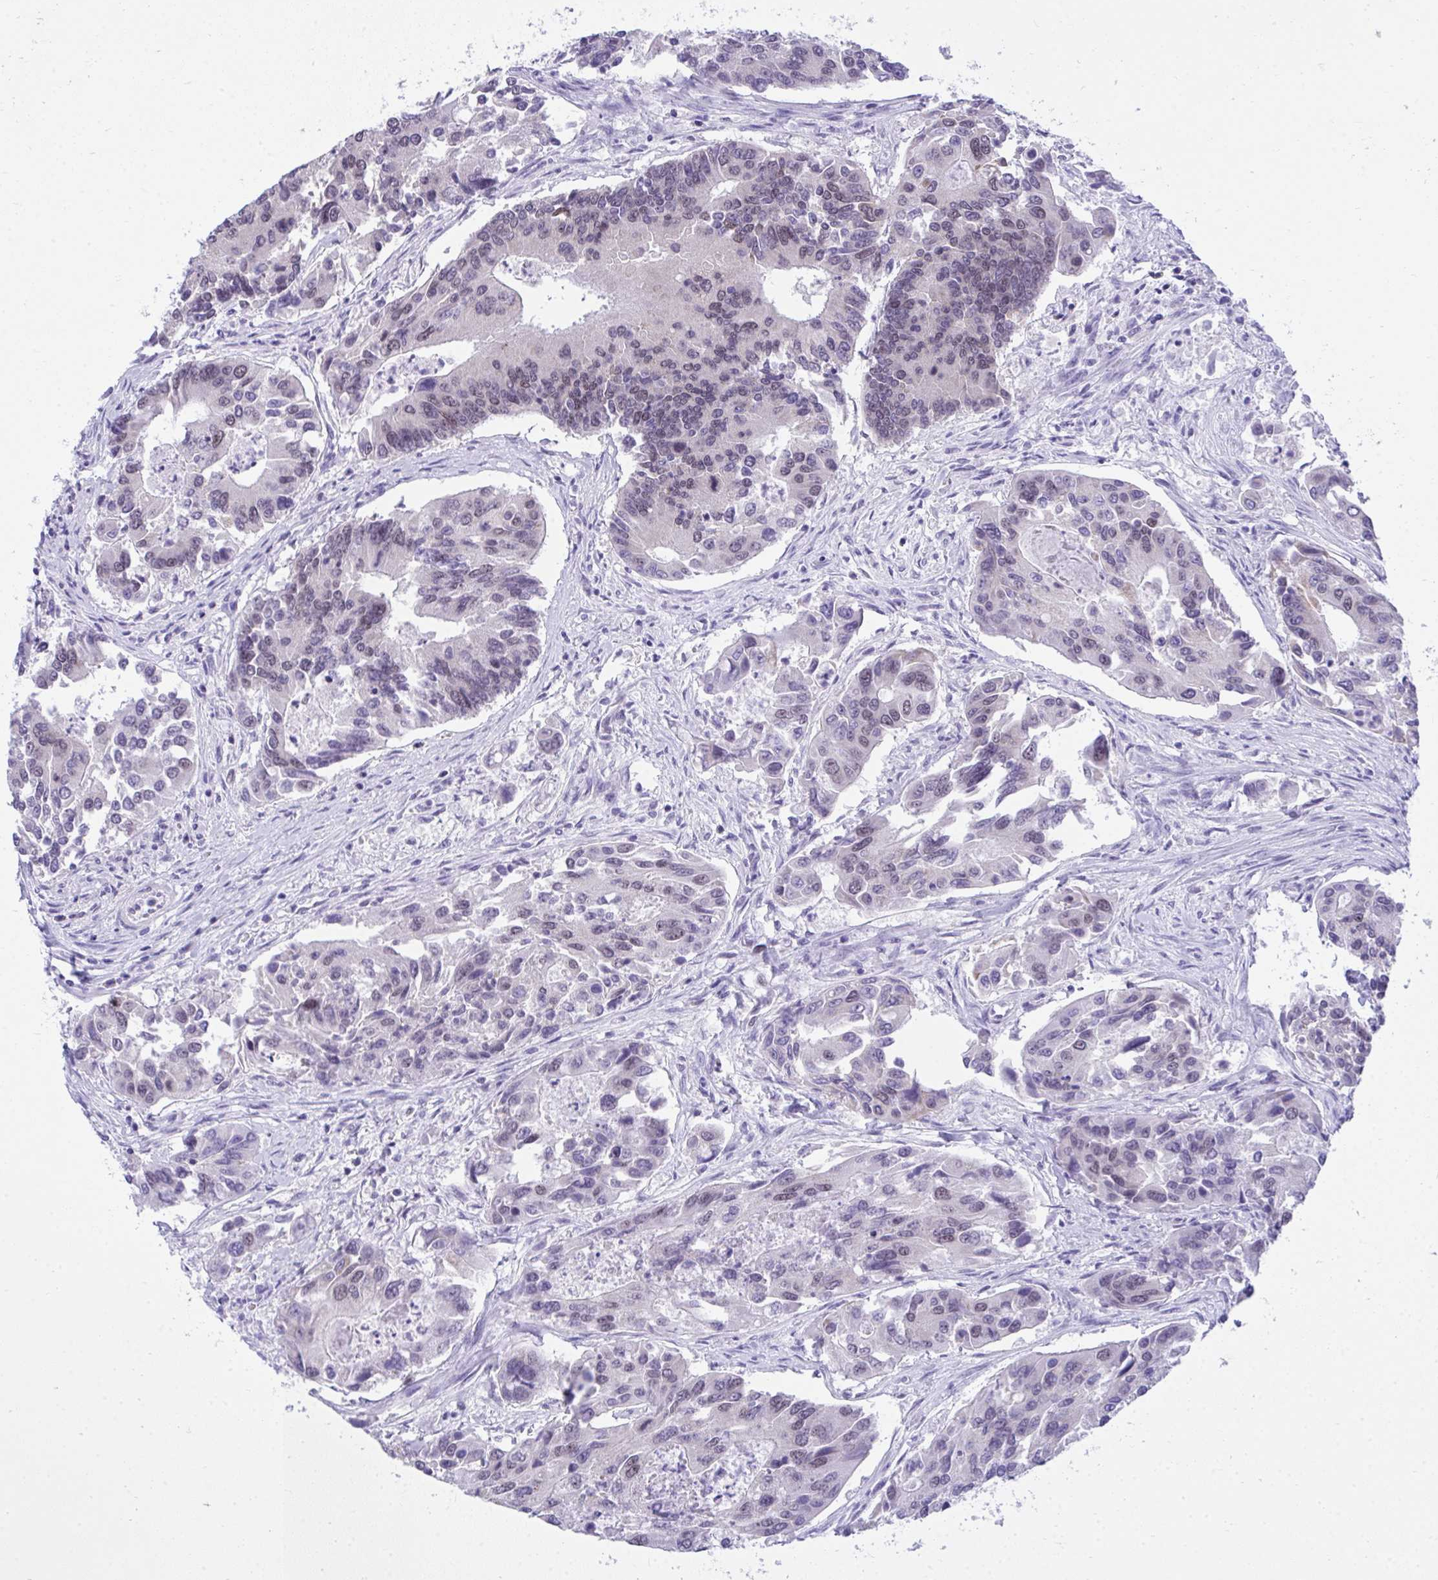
{"staining": {"intensity": "negative", "quantity": "none", "location": "none"}, "tissue": "colorectal cancer", "cell_type": "Tumor cells", "image_type": "cancer", "snomed": [{"axis": "morphology", "description": "Adenocarcinoma, NOS"}, {"axis": "topography", "description": "Colon"}], "caption": "The immunohistochemistry (IHC) image has no significant expression in tumor cells of colorectal cancer (adenocarcinoma) tissue.", "gene": "TEAD4", "patient": {"sex": "female", "age": 67}}